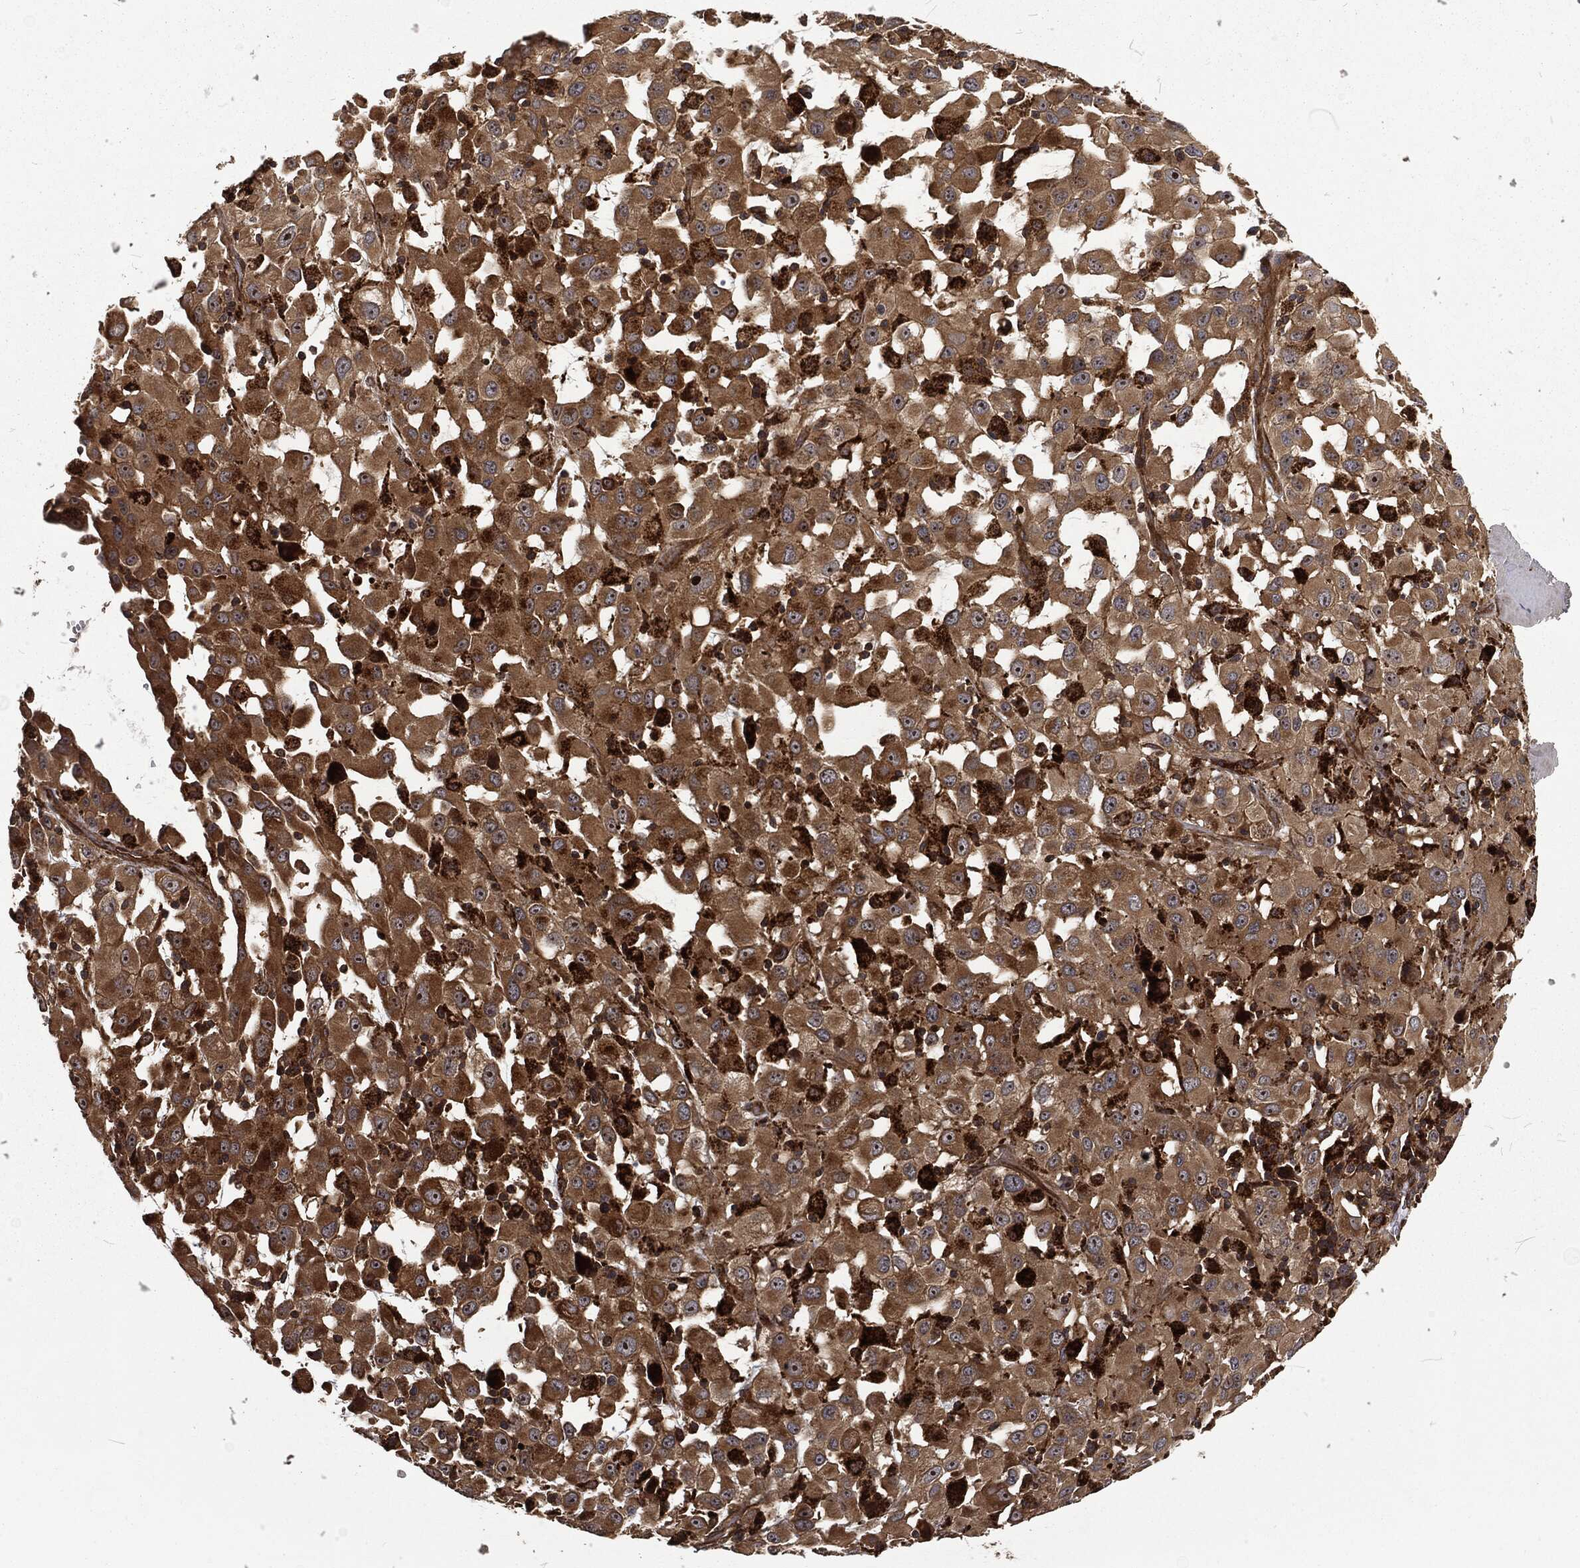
{"staining": {"intensity": "strong", "quantity": ">75%", "location": "cytoplasmic/membranous"}, "tissue": "melanoma", "cell_type": "Tumor cells", "image_type": "cancer", "snomed": [{"axis": "morphology", "description": "Malignant melanoma, Metastatic site"}, {"axis": "topography", "description": "Lymph node"}], "caption": "Human malignant melanoma (metastatic site) stained for a protein (brown) displays strong cytoplasmic/membranous positive staining in approximately >75% of tumor cells.", "gene": "RFTN1", "patient": {"sex": "male", "age": 50}}